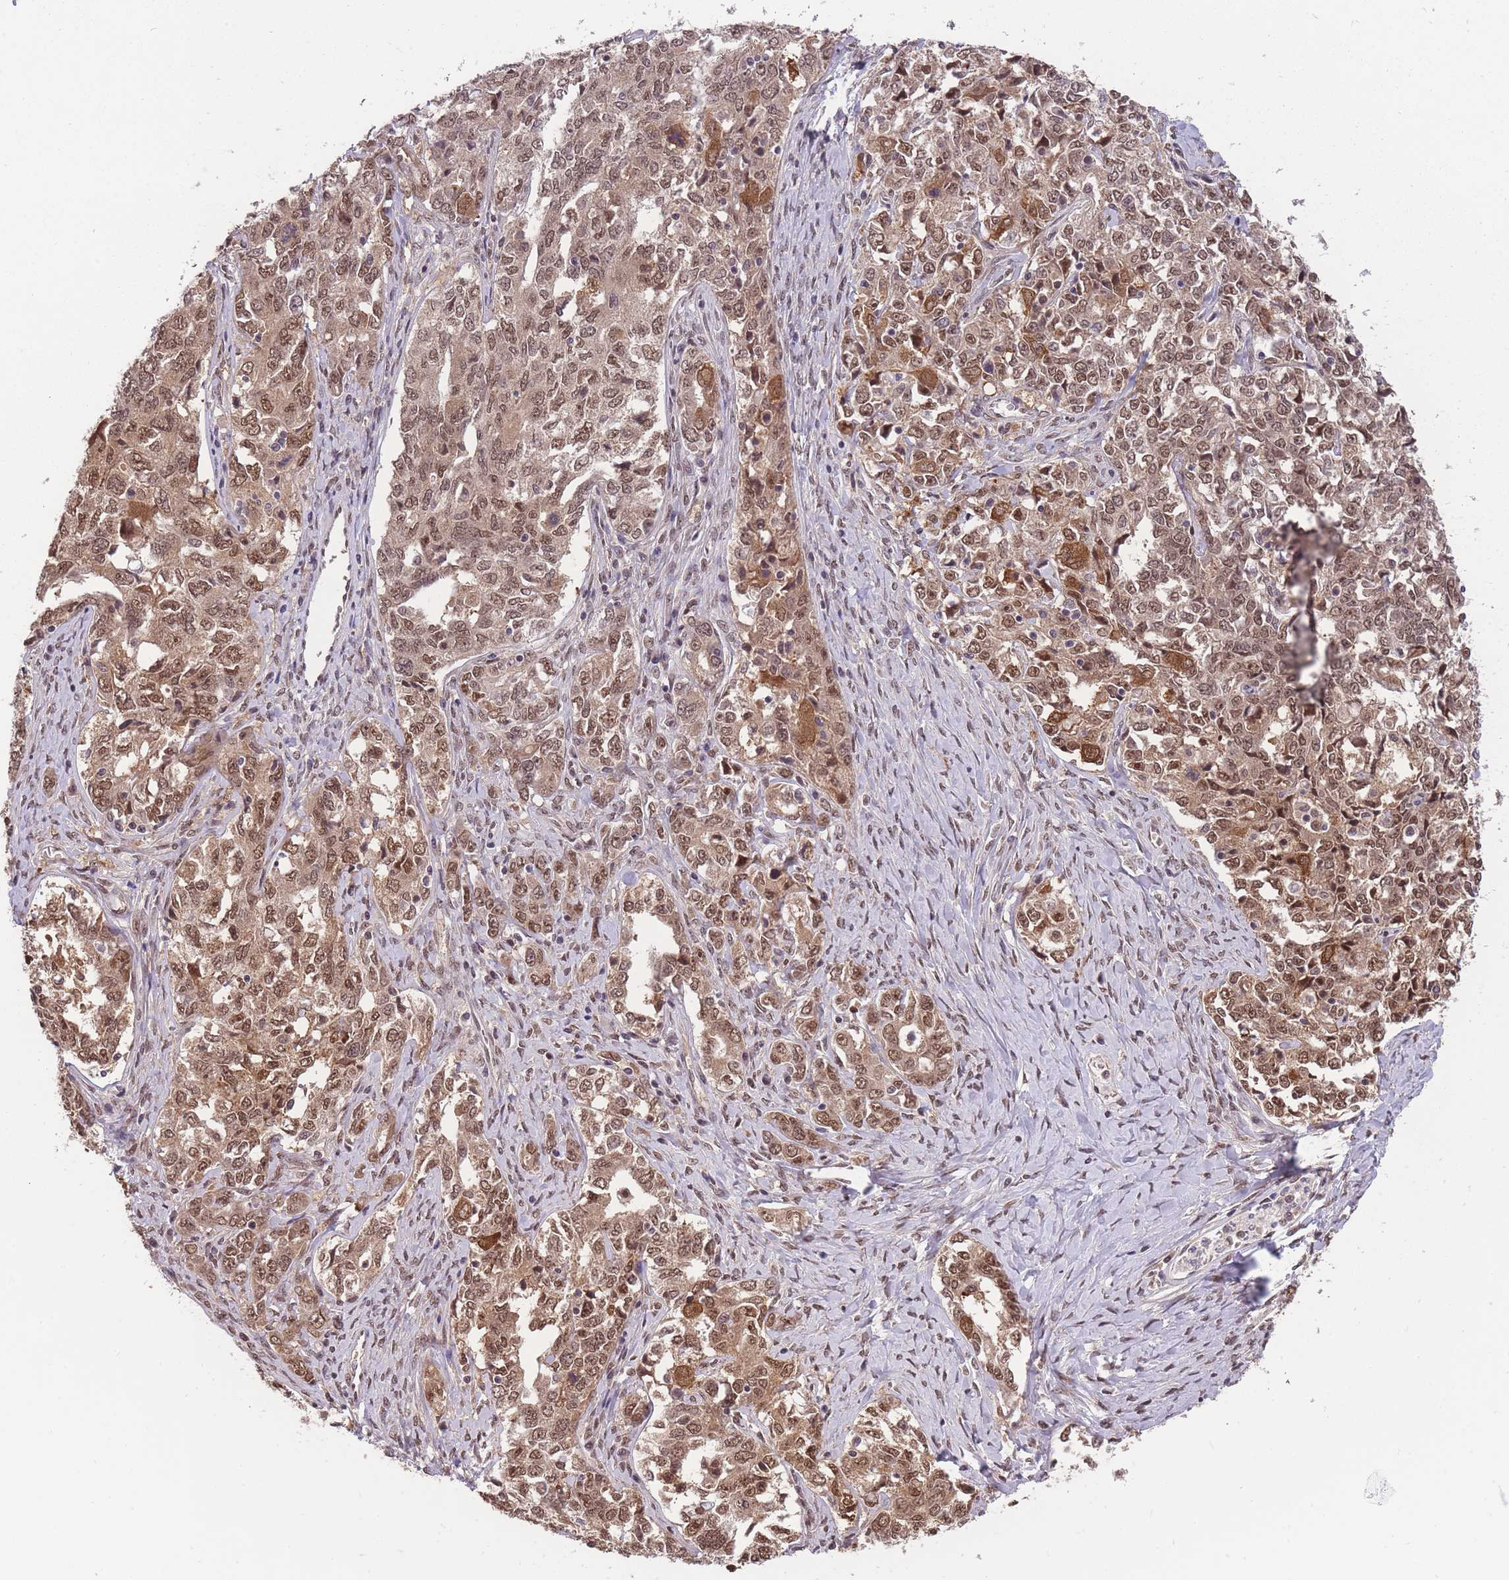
{"staining": {"intensity": "moderate", "quantity": ">75%", "location": "cytoplasmic/membranous,nuclear"}, "tissue": "ovarian cancer", "cell_type": "Tumor cells", "image_type": "cancer", "snomed": [{"axis": "morphology", "description": "Carcinoma, endometroid"}, {"axis": "topography", "description": "Ovary"}], "caption": "DAB immunohistochemical staining of human ovarian endometroid carcinoma displays moderate cytoplasmic/membranous and nuclear protein positivity in about >75% of tumor cells.", "gene": "CDIP1", "patient": {"sex": "female", "age": 62}}